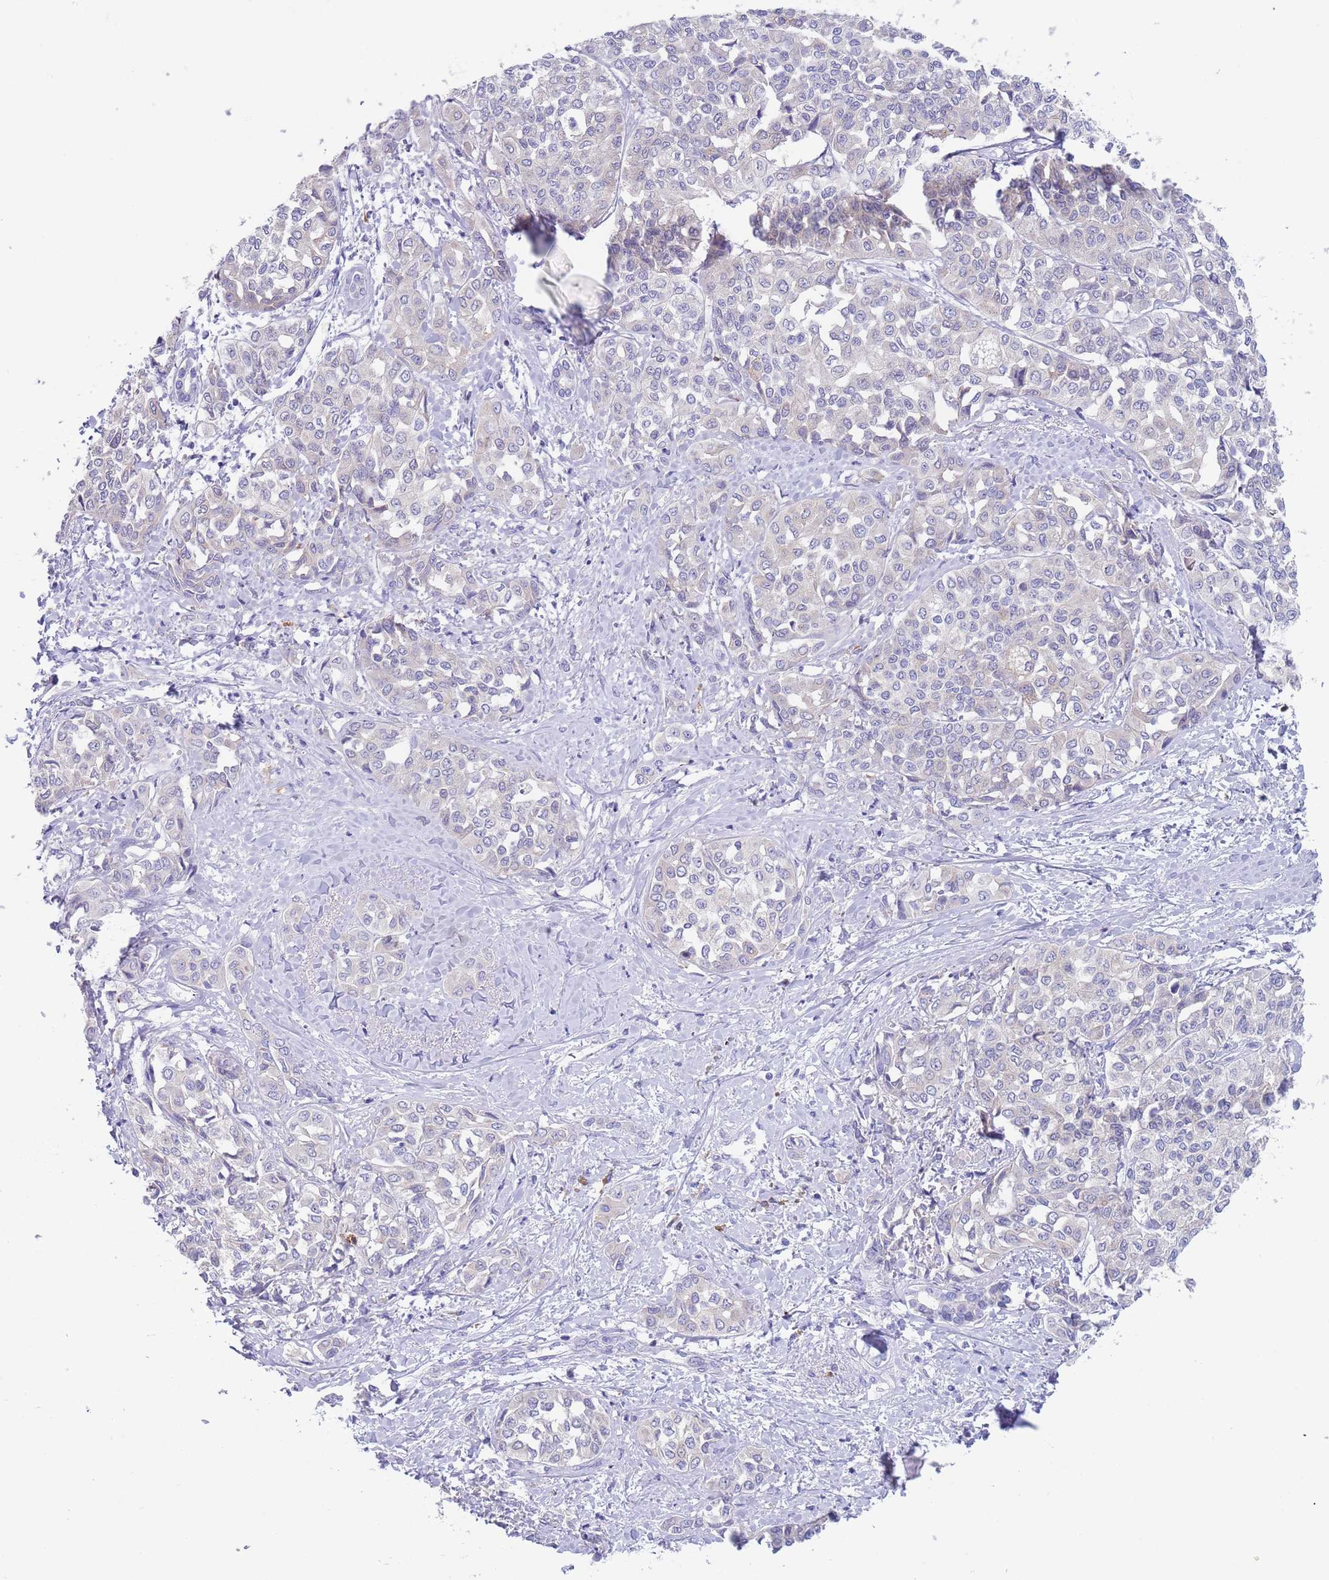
{"staining": {"intensity": "negative", "quantity": "none", "location": "none"}, "tissue": "liver cancer", "cell_type": "Tumor cells", "image_type": "cancer", "snomed": [{"axis": "morphology", "description": "Cholangiocarcinoma"}, {"axis": "topography", "description": "Liver"}], "caption": "Tumor cells are negative for brown protein staining in liver cancer. (DAB (3,3'-diaminobenzidine) immunohistochemistry (IHC) with hematoxylin counter stain).", "gene": "TYW1", "patient": {"sex": "female", "age": 77}}